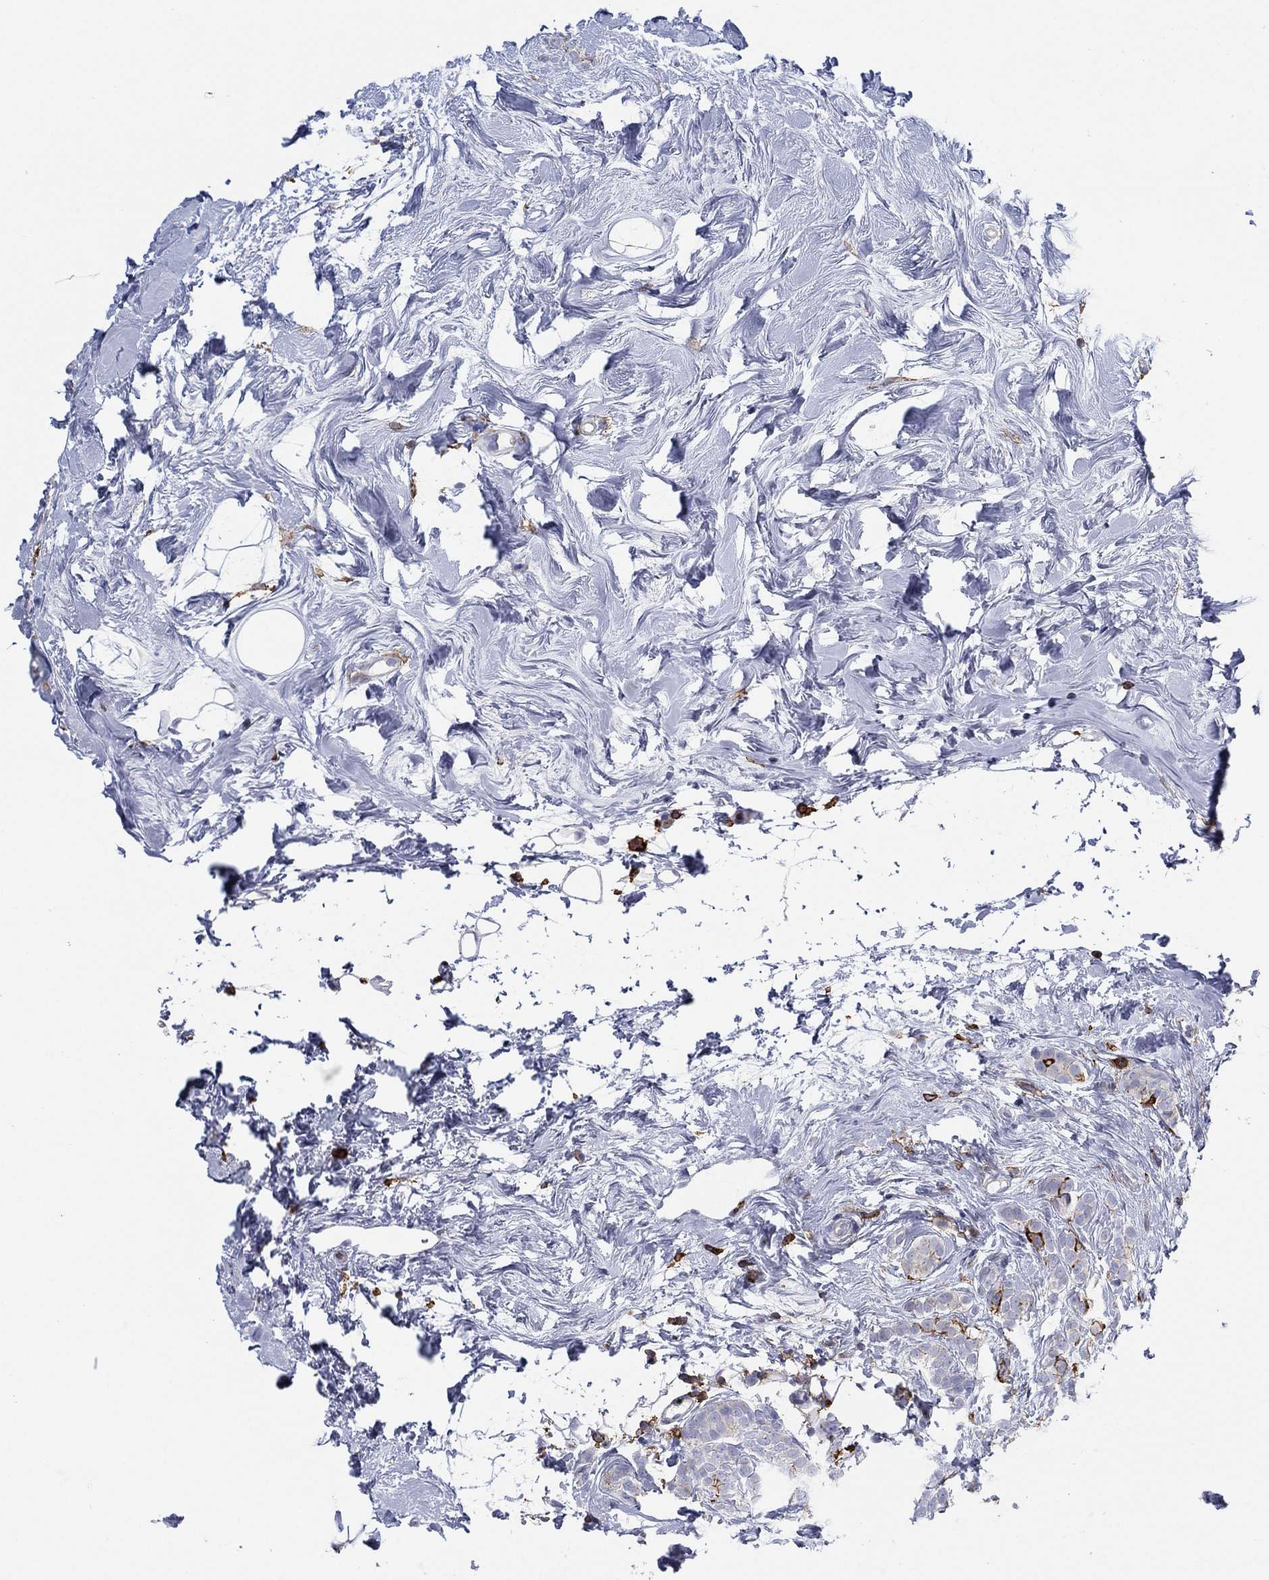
{"staining": {"intensity": "strong", "quantity": "<25%", "location": "cytoplasmic/membranous"}, "tissue": "breast cancer", "cell_type": "Tumor cells", "image_type": "cancer", "snomed": [{"axis": "morphology", "description": "Lobular carcinoma"}, {"axis": "topography", "description": "Breast"}], "caption": "A high-resolution photomicrograph shows immunohistochemistry staining of breast cancer (lobular carcinoma), which exhibits strong cytoplasmic/membranous positivity in approximately <25% of tumor cells.", "gene": "SELPLG", "patient": {"sex": "female", "age": 49}}